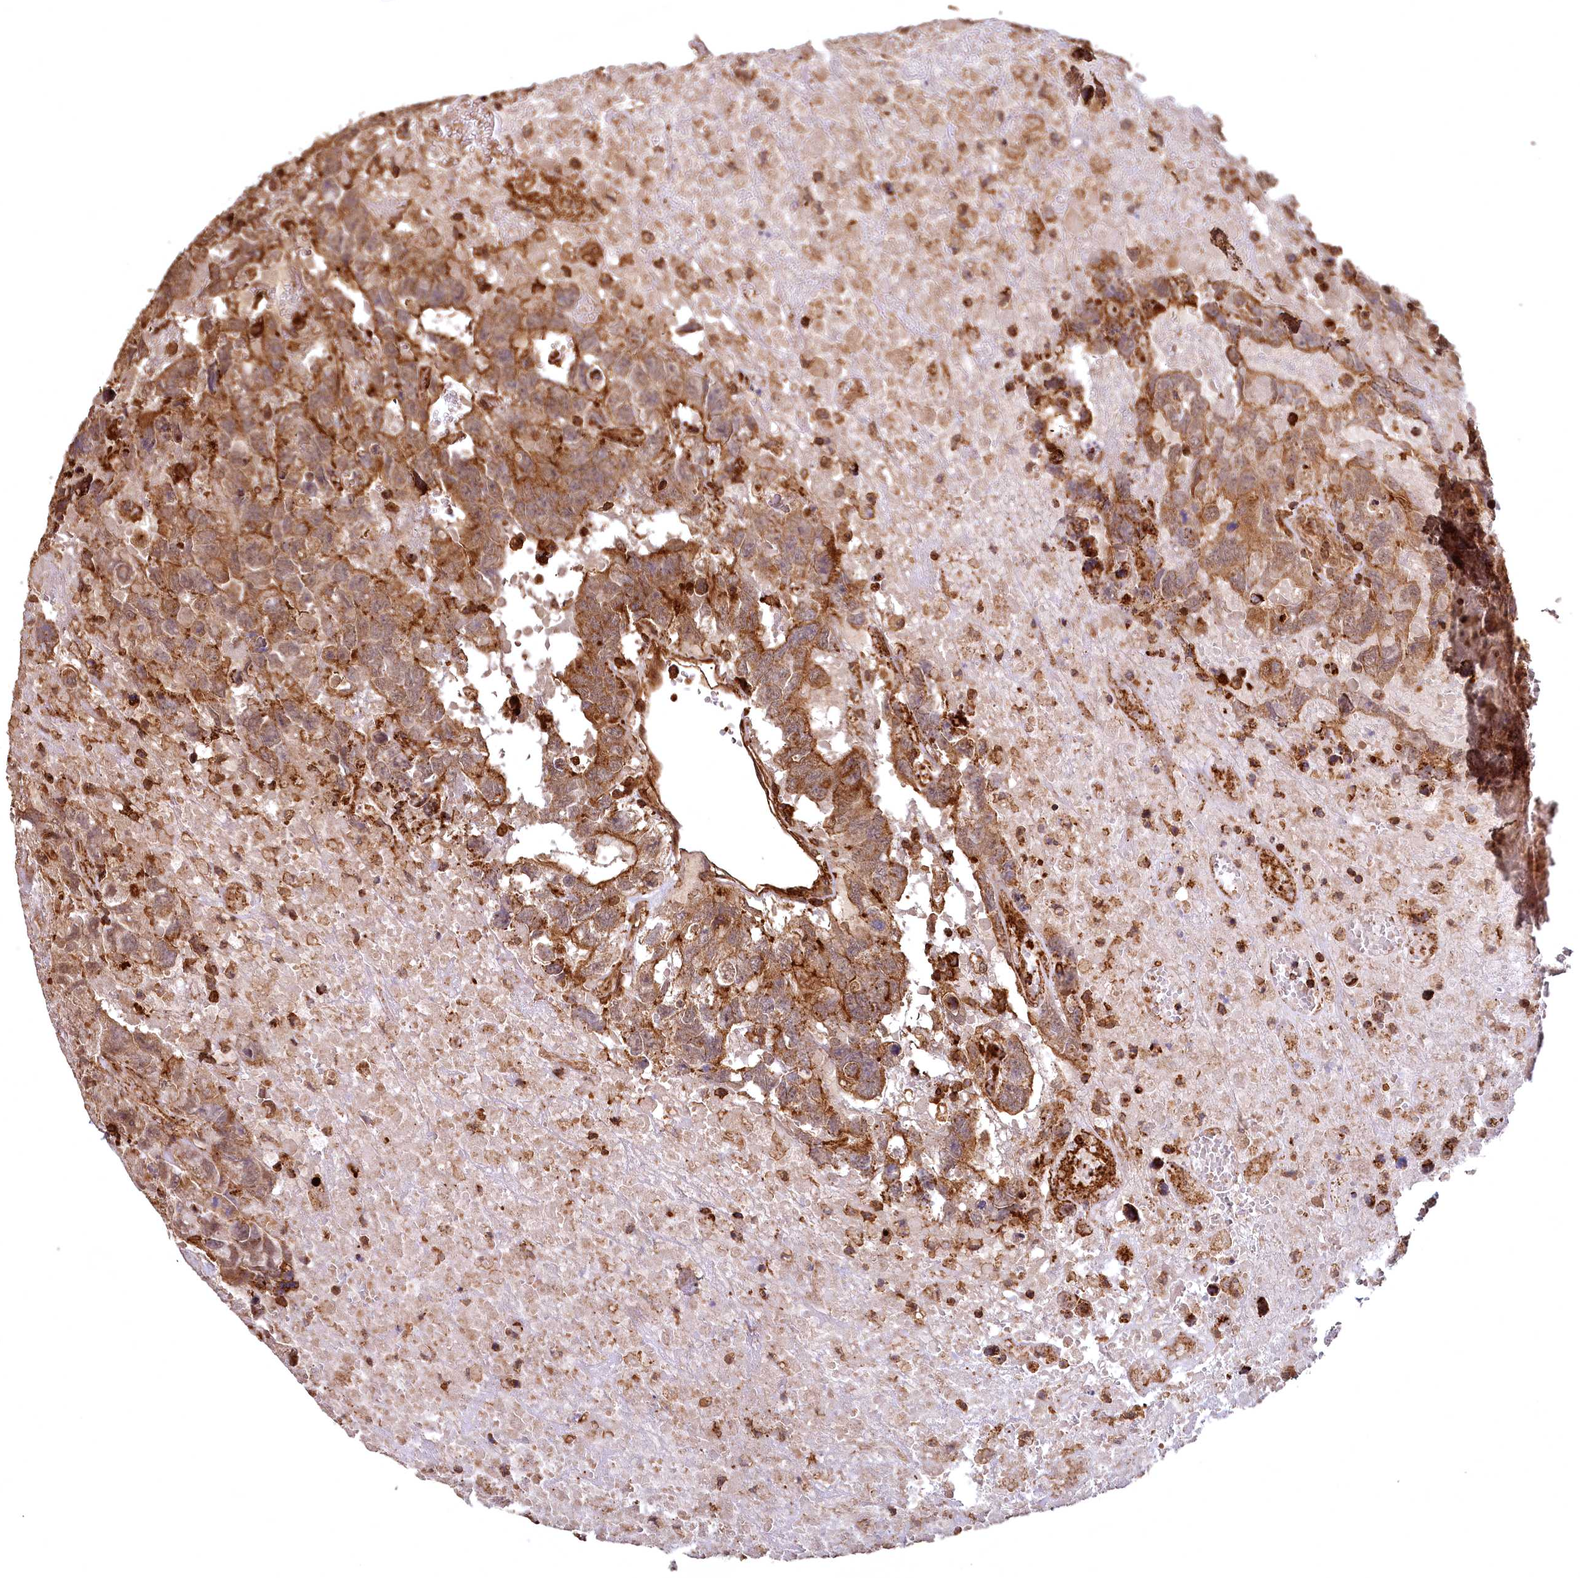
{"staining": {"intensity": "strong", "quantity": ">75%", "location": "cytoplasmic/membranous"}, "tissue": "testis cancer", "cell_type": "Tumor cells", "image_type": "cancer", "snomed": [{"axis": "morphology", "description": "Carcinoma, Embryonal, NOS"}, {"axis": "topography", "description": "Testis"}], "caption": "The image reveals immunohistochemical staining of embryonal carcinoma (testis). There is strong cytoplasmic/membranous positivity is identified in approximately >75% of tumor cells. (IHC, brightfield microscopy, high magnification).", "gene": "STUB1", "patient": {"sex": "male", "age": 45}}